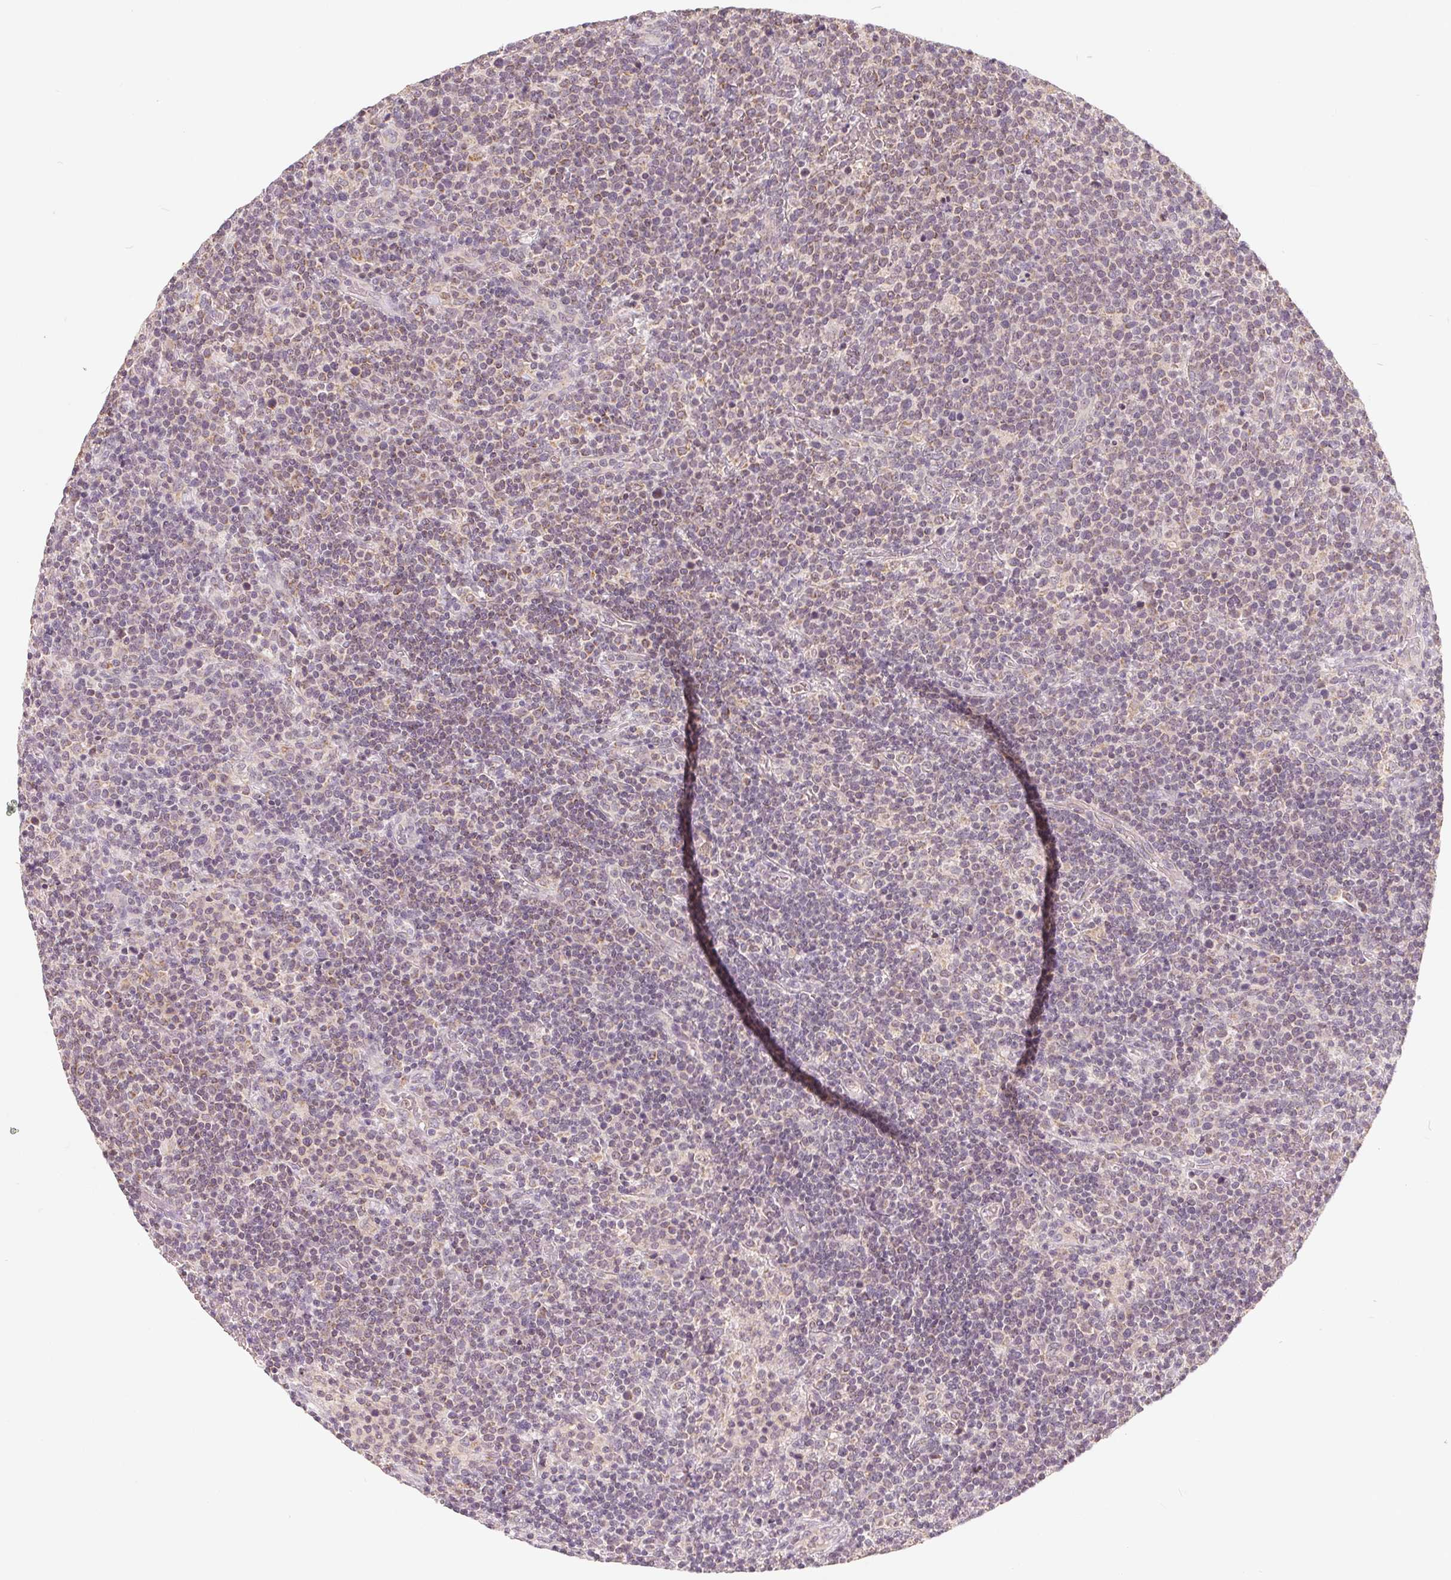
{"staining": {"intensity": "weak", "quantity": "<25%", "location": "cytoplasmic/membranous"}, "tissue": "lymphoma", "cell_type": "Tumor cells", "image_type": "cancer", "snomed": [{"axis": "morphology", "description": "Malignant lymphoma, non-Hodgkin's type, High grade"}, {"axis": "topography", "description": "Lymph node"}], "caption": "A photomicrograph of high-grade malignant lymphoma, non-Hodgkin's type stained for a protein demonstrates no brown staining in tumor cells.", "gene": "GHITM", "patient": {"sex": "male", "age": 61}}